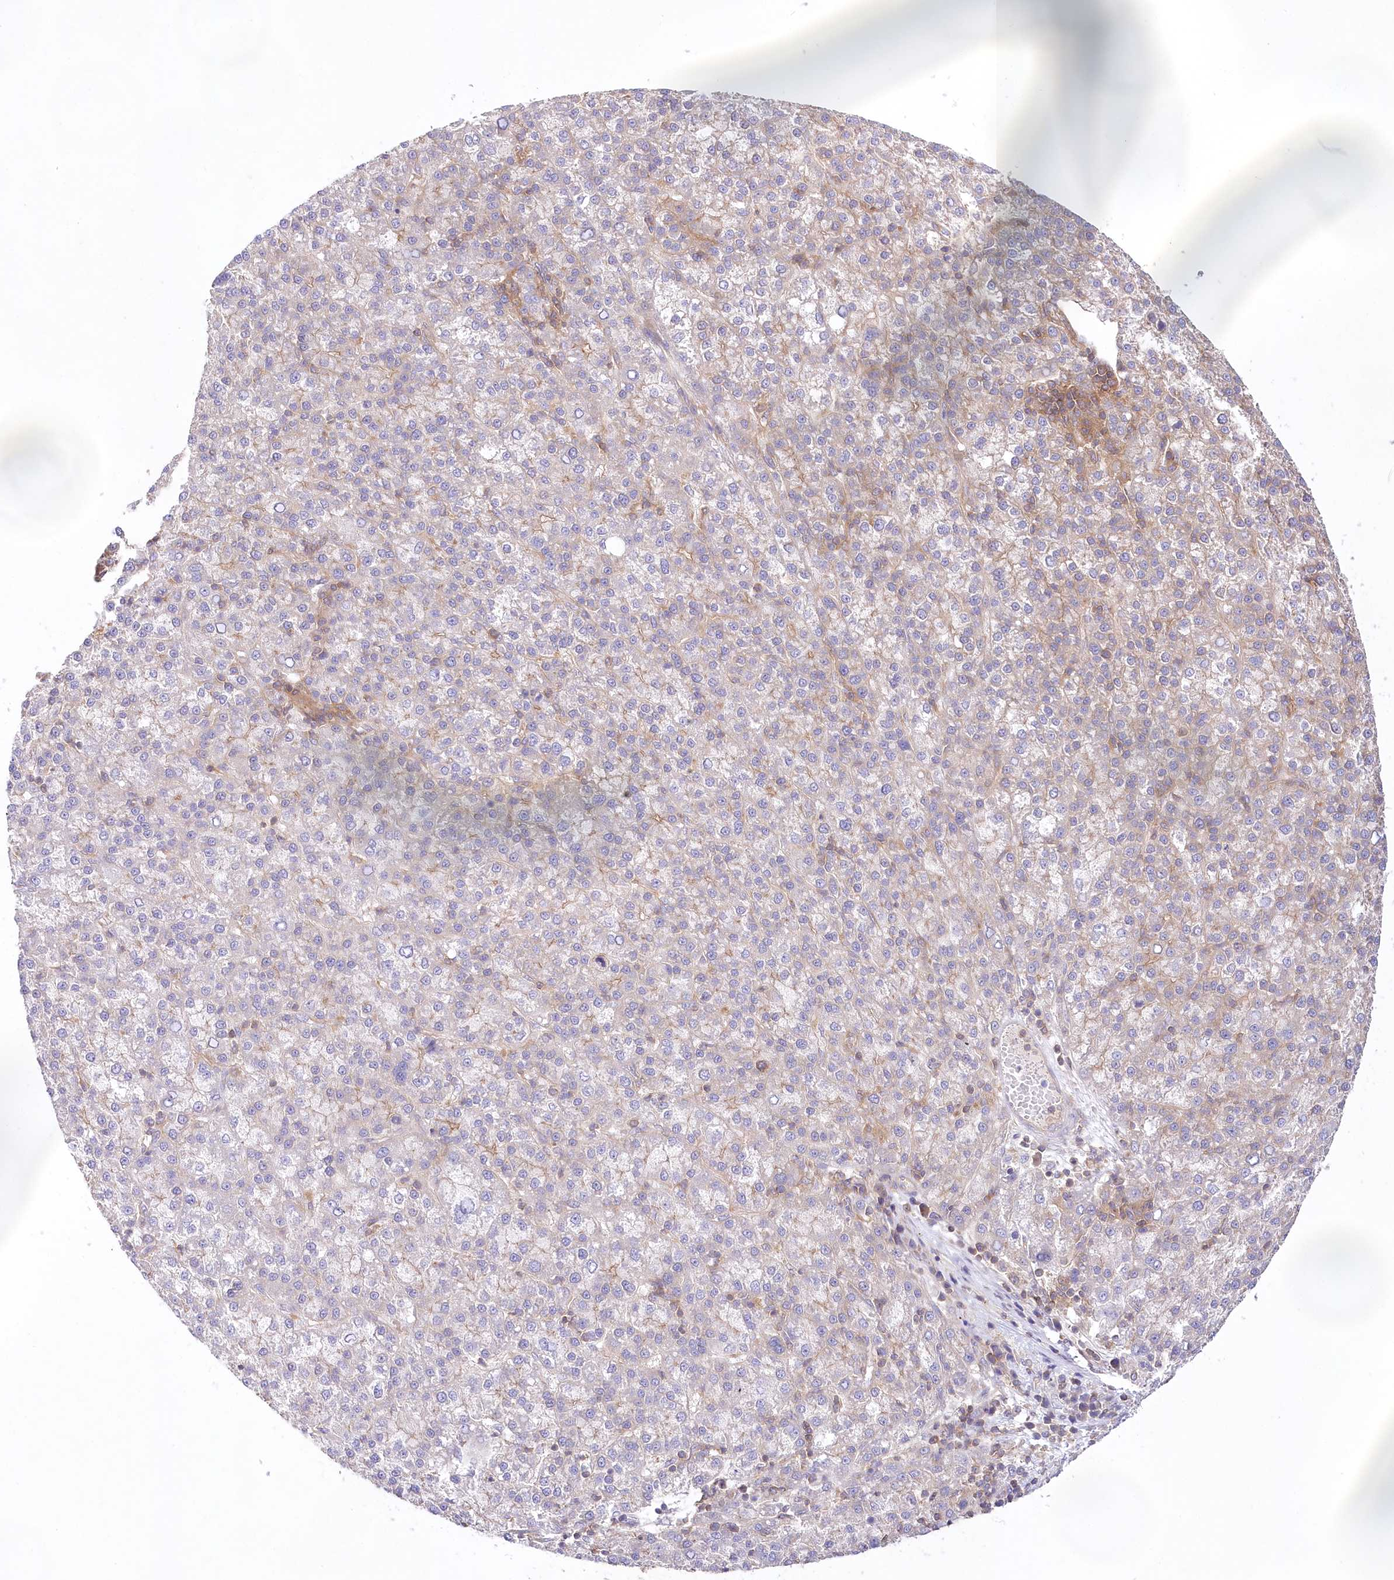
{"staining": {"intensity": "negative", "quantity": "none", "location": "none"}, "tissue": "liver cancer", "cell_type": "Tumor cells", "image_type": "cancer", "snomed": [{"axis": "morphology", "description": "Carcinoma, Hepatocellular, NOS"}, {"axis": "topography", "description": "Liver"}], "caption": "There is no significant expression in tumor cells of liver hepatocellular carcinoma.", "gene": "ABRAXAS2", "patient": {"sex": "female", "age": 58}}